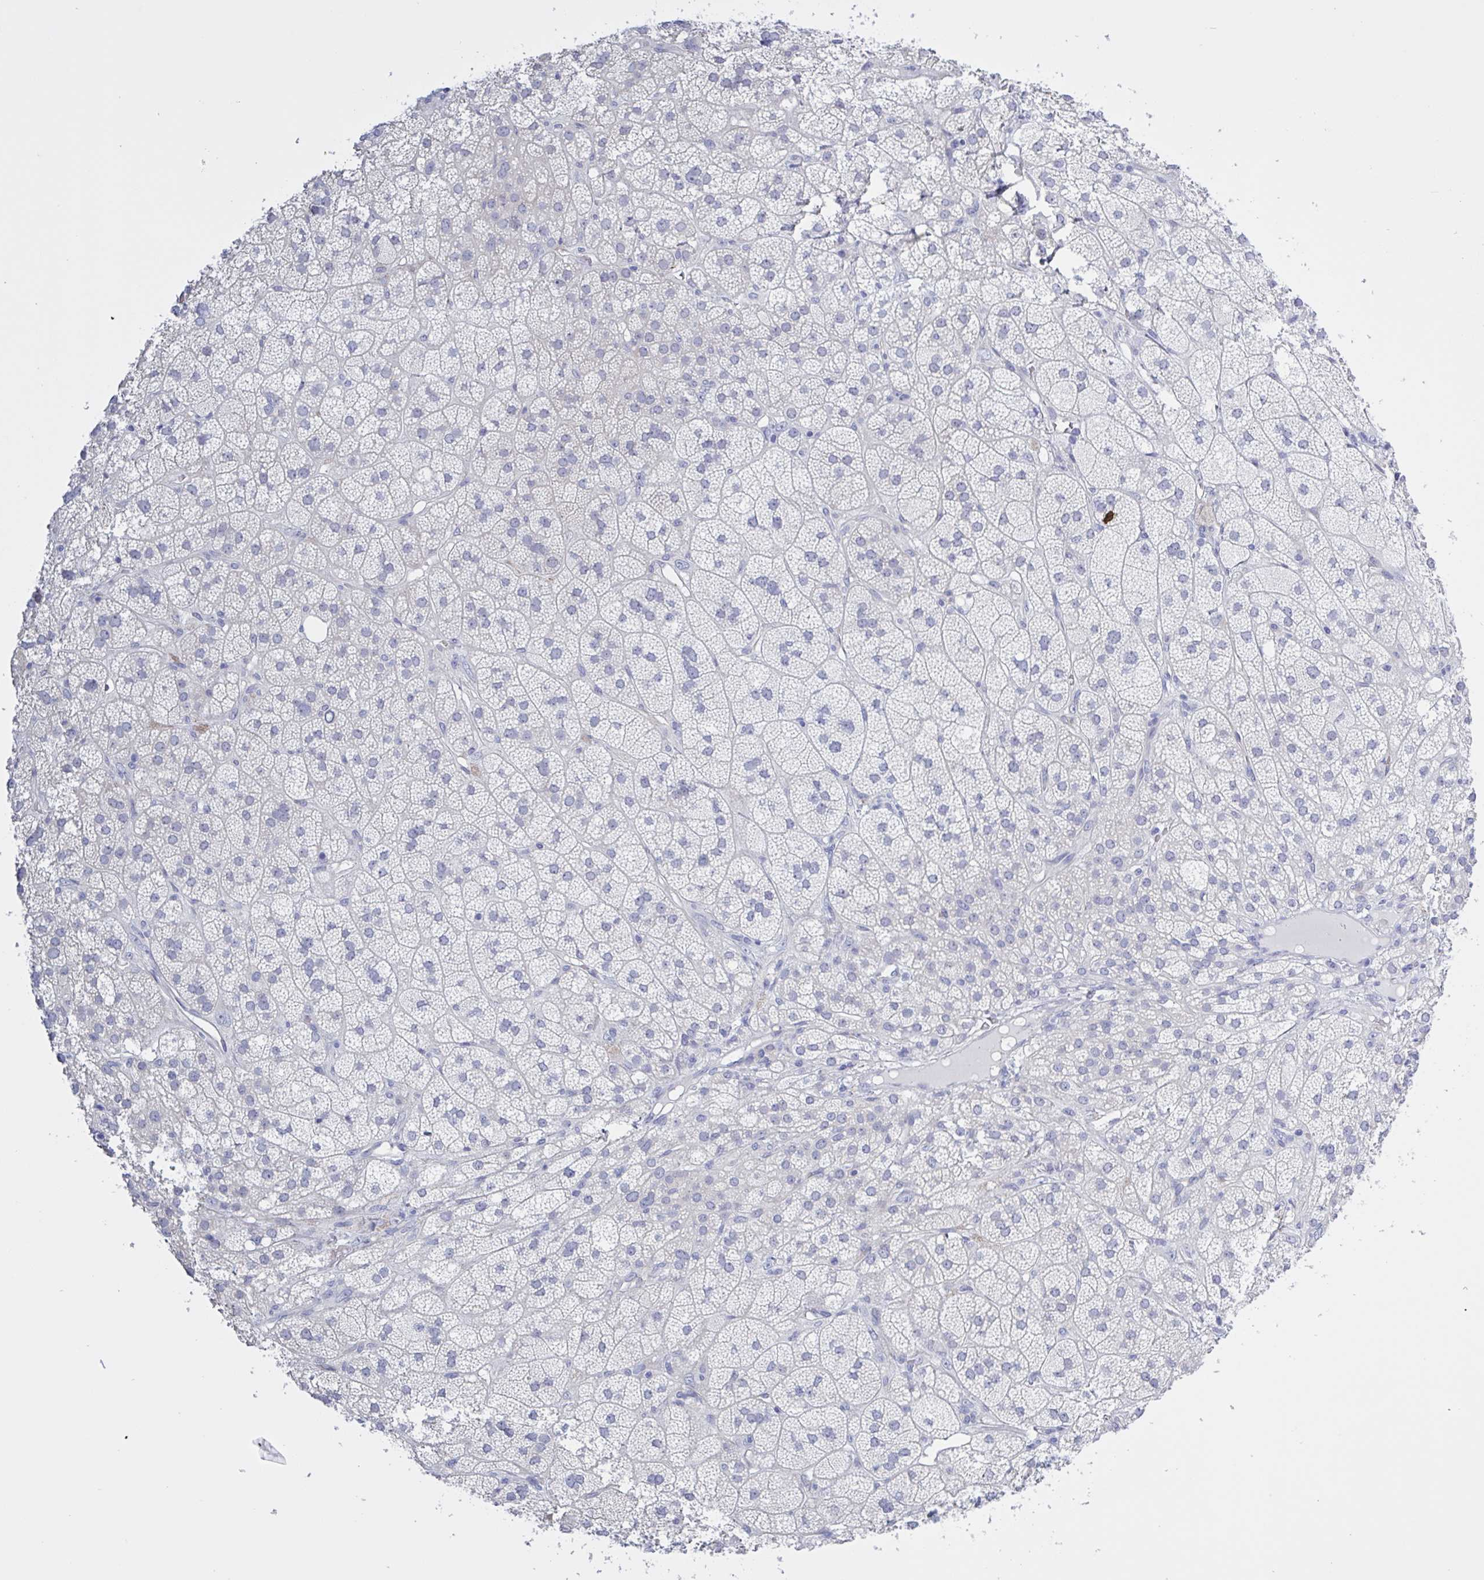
{"staining": {"intensity": "negative", "quantity": "none", "location": "none"}, "tissue": "adrenal gland", "cell_type": "Glandular cells", "image_type": "normal", "snomed": [{"axis": "morphology", "description": "Normal tissue, NOS"}, {"axis": "topography", "description": "Adrenal gland"}], "caption": "Immunohistochemical staining of benign adrenal gland demonstrates no significant expression in glandular cells. (Brightfield microscopy of DAB IHC at high magnification).", "gene": "ST14", "patient": {"sex": "female", "age": 60}}